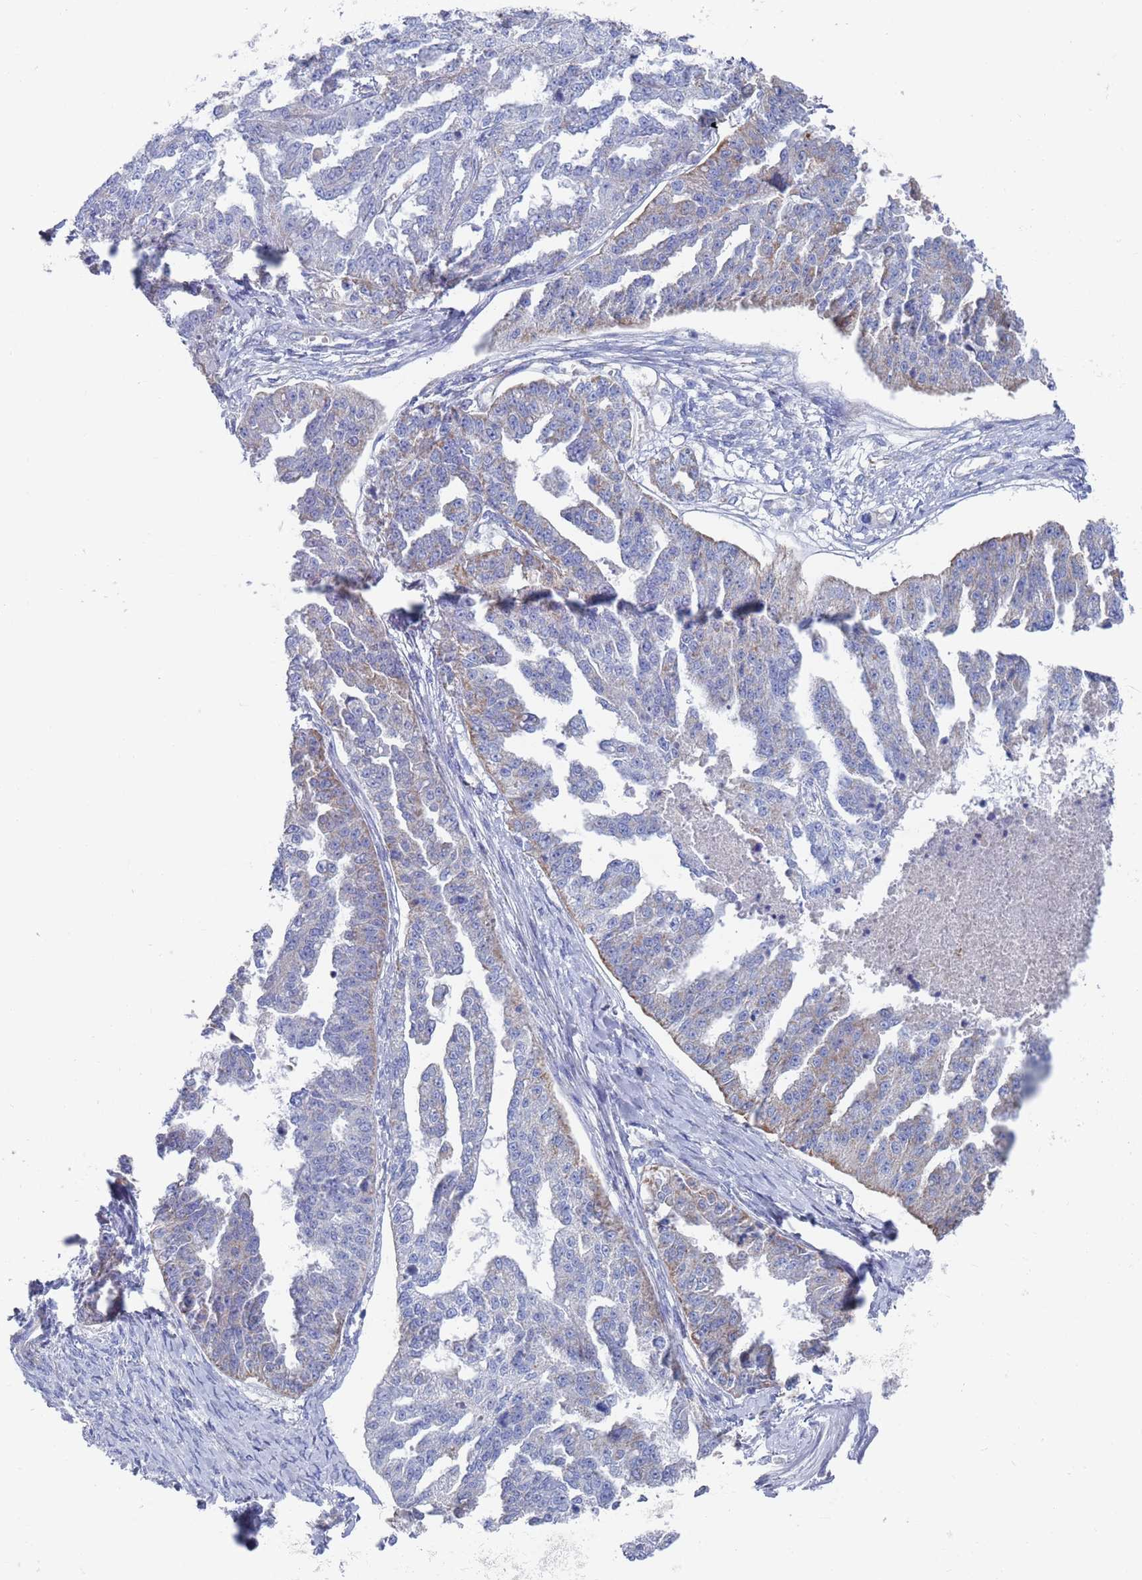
{"staining": {"intensity": "moderate", "quantity": "<25%", "location": "cytoplasmic/membranous"}, "tissue": "ovarian cancer", "cell_type": "Tumor cells", "image_type": "cancer", "snomed": [{"axis": "morphology", "description": "Cystadenocarcinoma, serous, NOS"}, {"axis": "topography", "description": "Ovary"}], "caption": "Moderate cytoplasmic/membranous expression is identified in approximately <25% of tumor cells in ovarian cancer.", "gene": "MRPL22", "patient": {"sex": "female", "age": 58}}